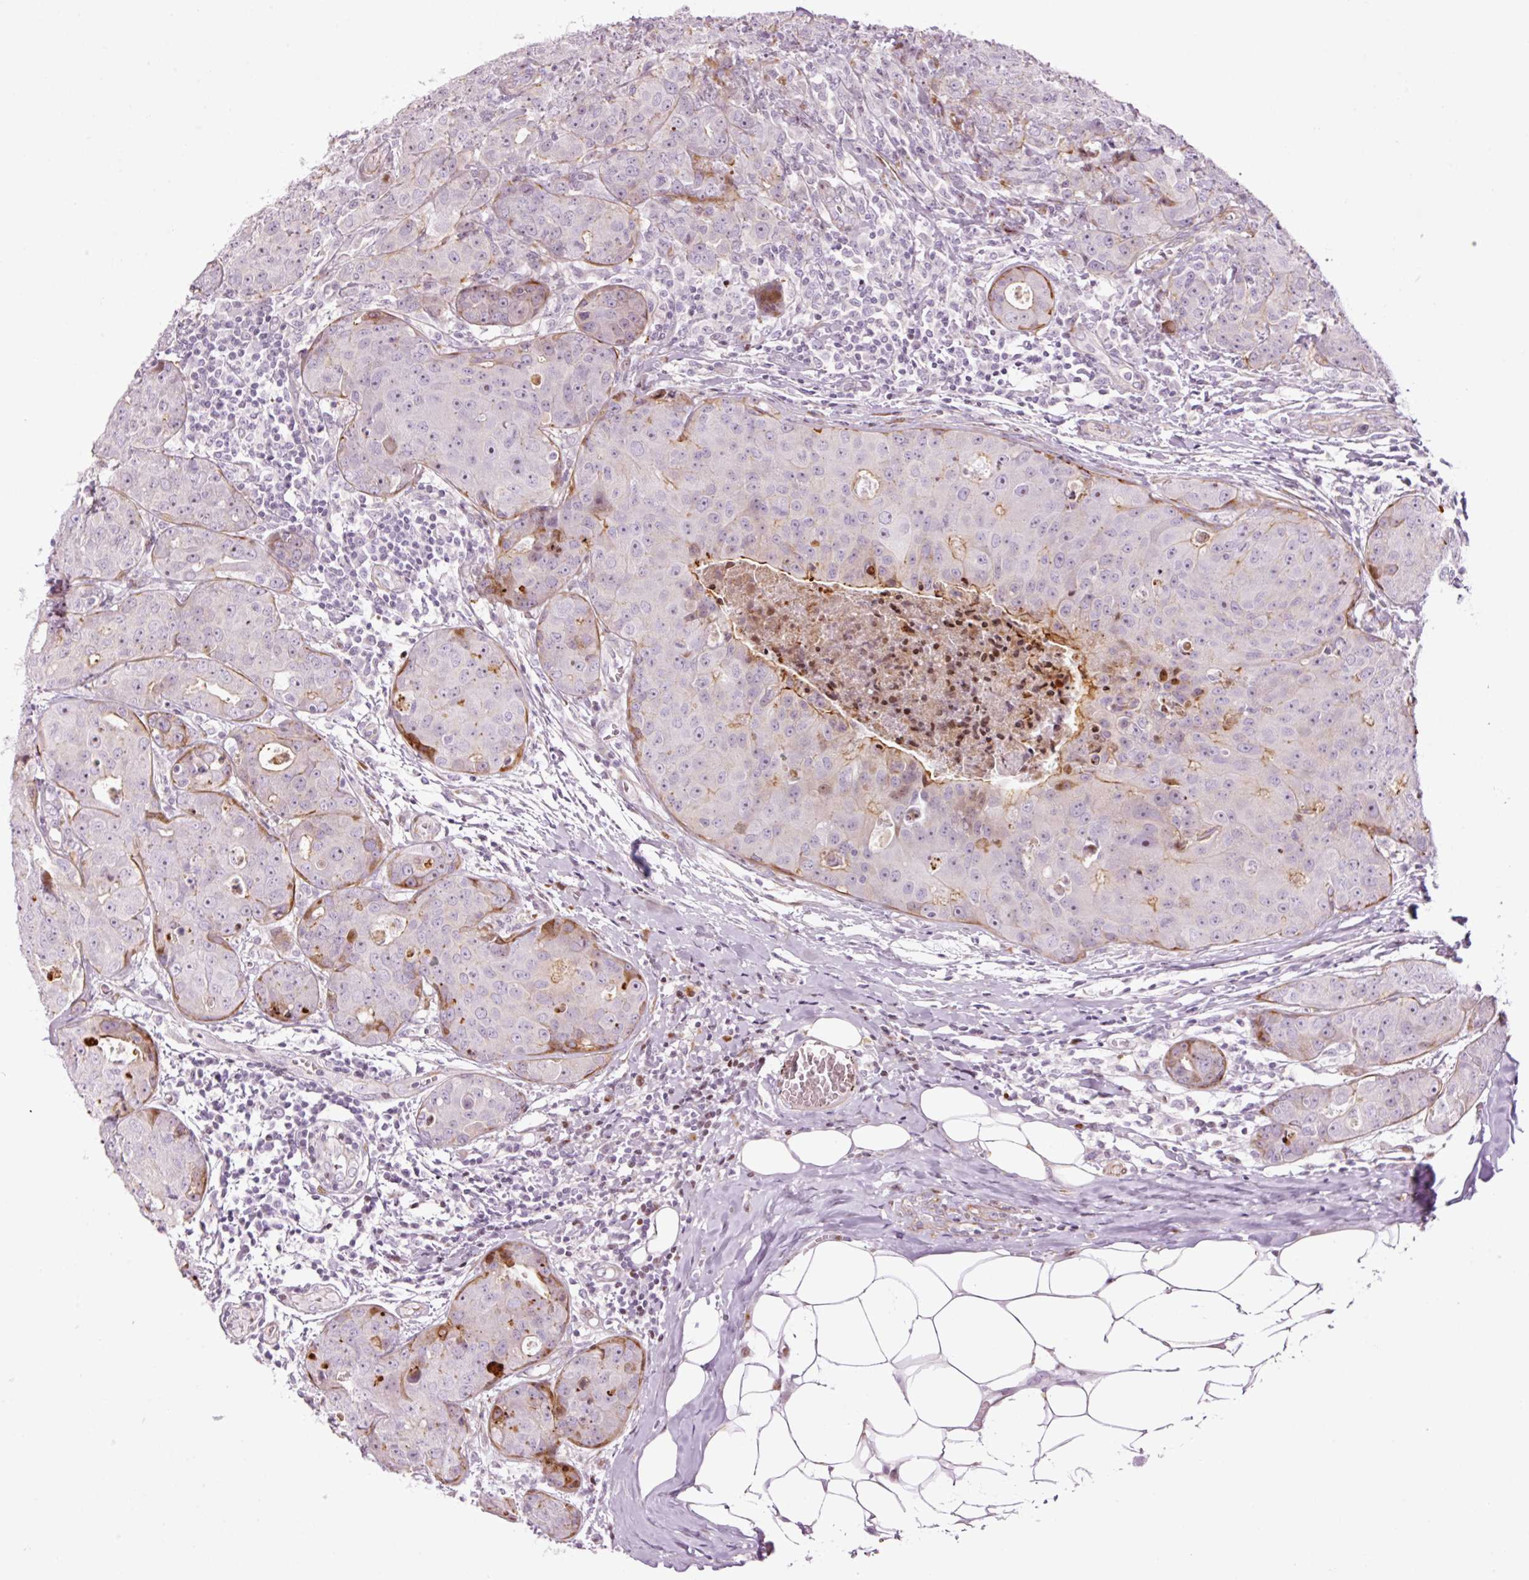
{"staining": {"intensity": "negative", "quantity": "none", "location": "none"}, "tissue": "breast cancer", "cell_type": "Tumor cells", "image_type": "cancer", "snomed": [{"axis": "morphology", "description": "Duct carcinoma"}, {"axis": "topography", "description": "Breast"}], "caption": "DAB immunohistochemical staining of human breast intraductal carcinoma displays no significant expression in tumor cells.", "gene": "ANKRD20A1", "patient": {"sex": "female", "age": 43}}